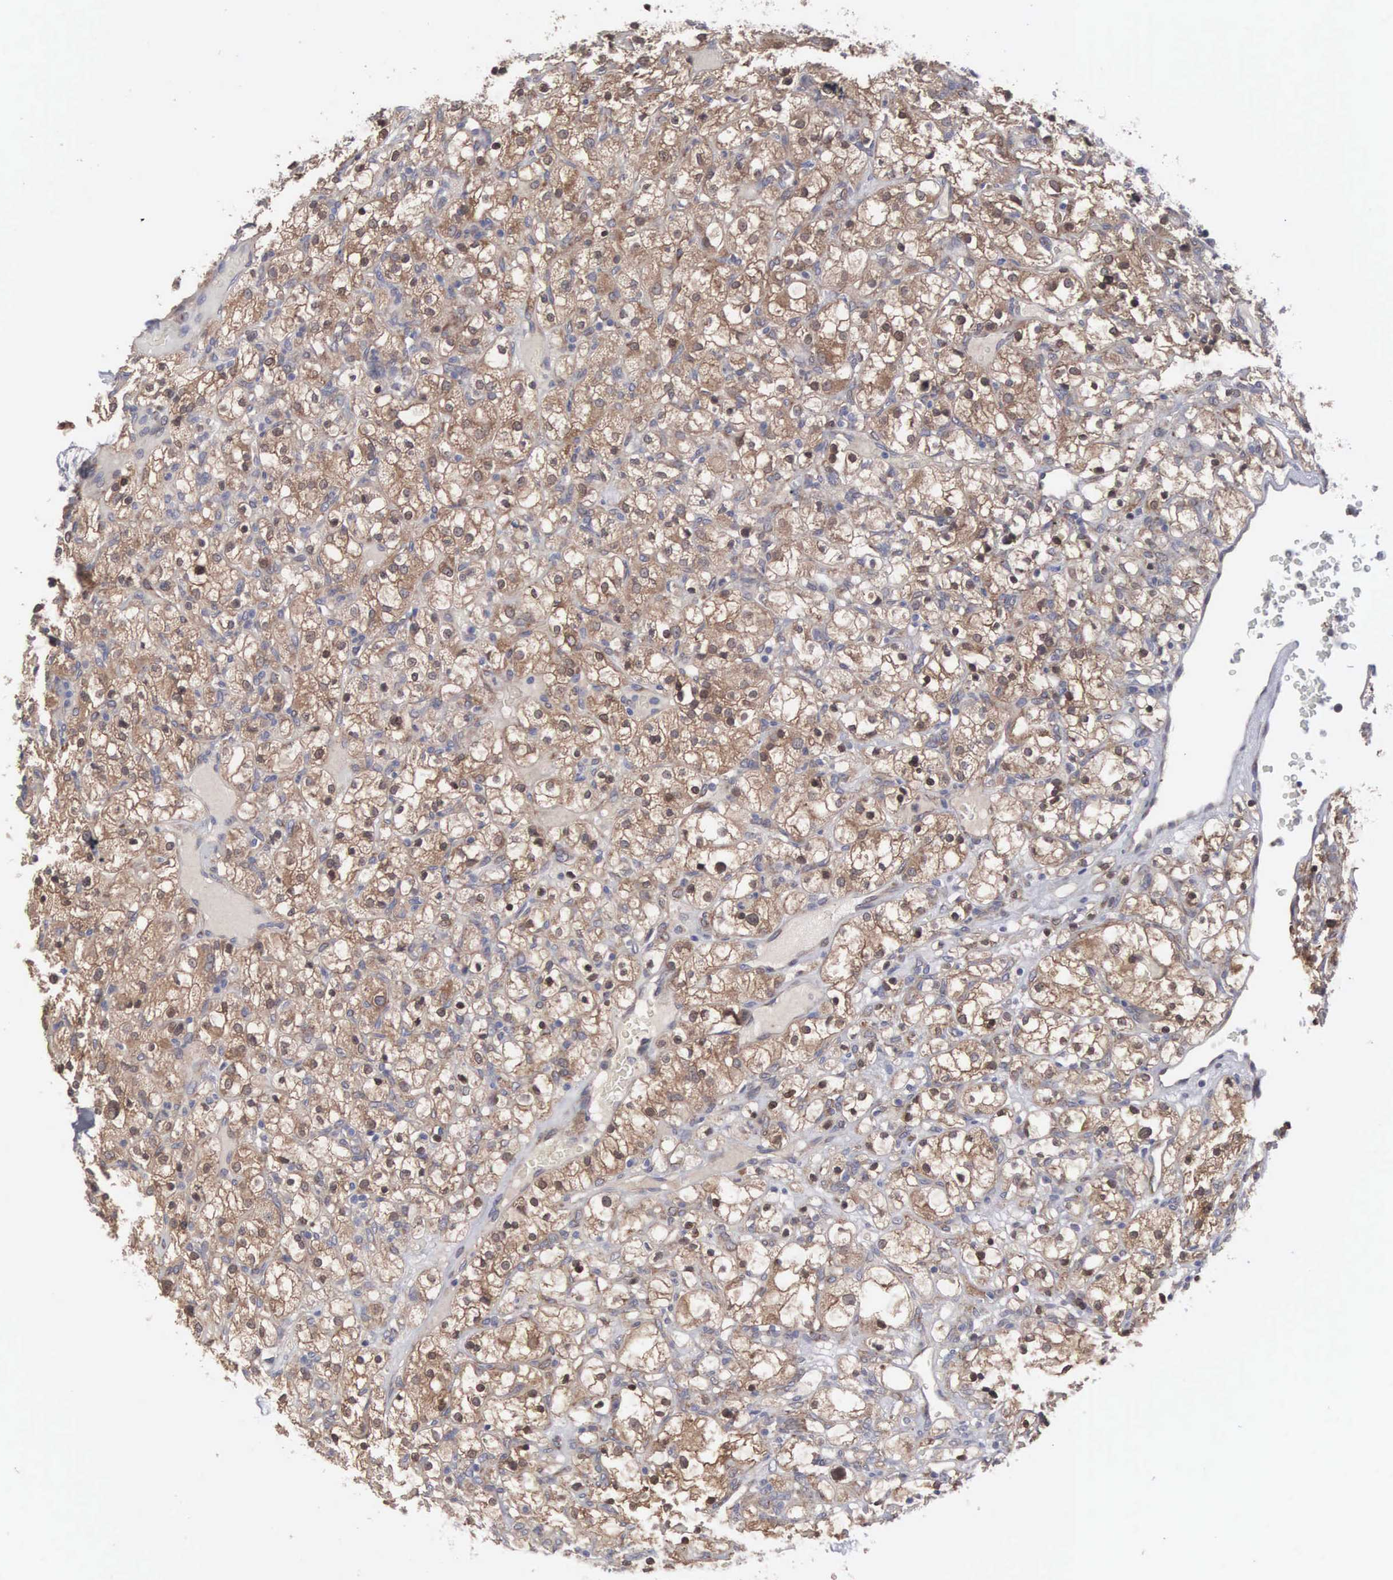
{"staining": {"intensity": "moderate", "quantity": ">75%", "location": "cytoplasmic/membranous"}, "tissue": "renal cancer", "cell_type": "Tumor cells", "image_type": "cancer", "snomed": [{"axis": "morphology", "description": "Adenocarcinoma, NOS"}, {"axis": "topography", "description": "Kidney"}], "caption": "Adenocarcinoma (renal) was stained to show a protein in brown. There is medium levels of moderate cytoplasmic/membranous staining in about >75% of tumor cells. (Brightfield microscopy of DAB IHC at high magnification).", "gene": "INF2", "patient": {"sex": "female", "age": 83}}